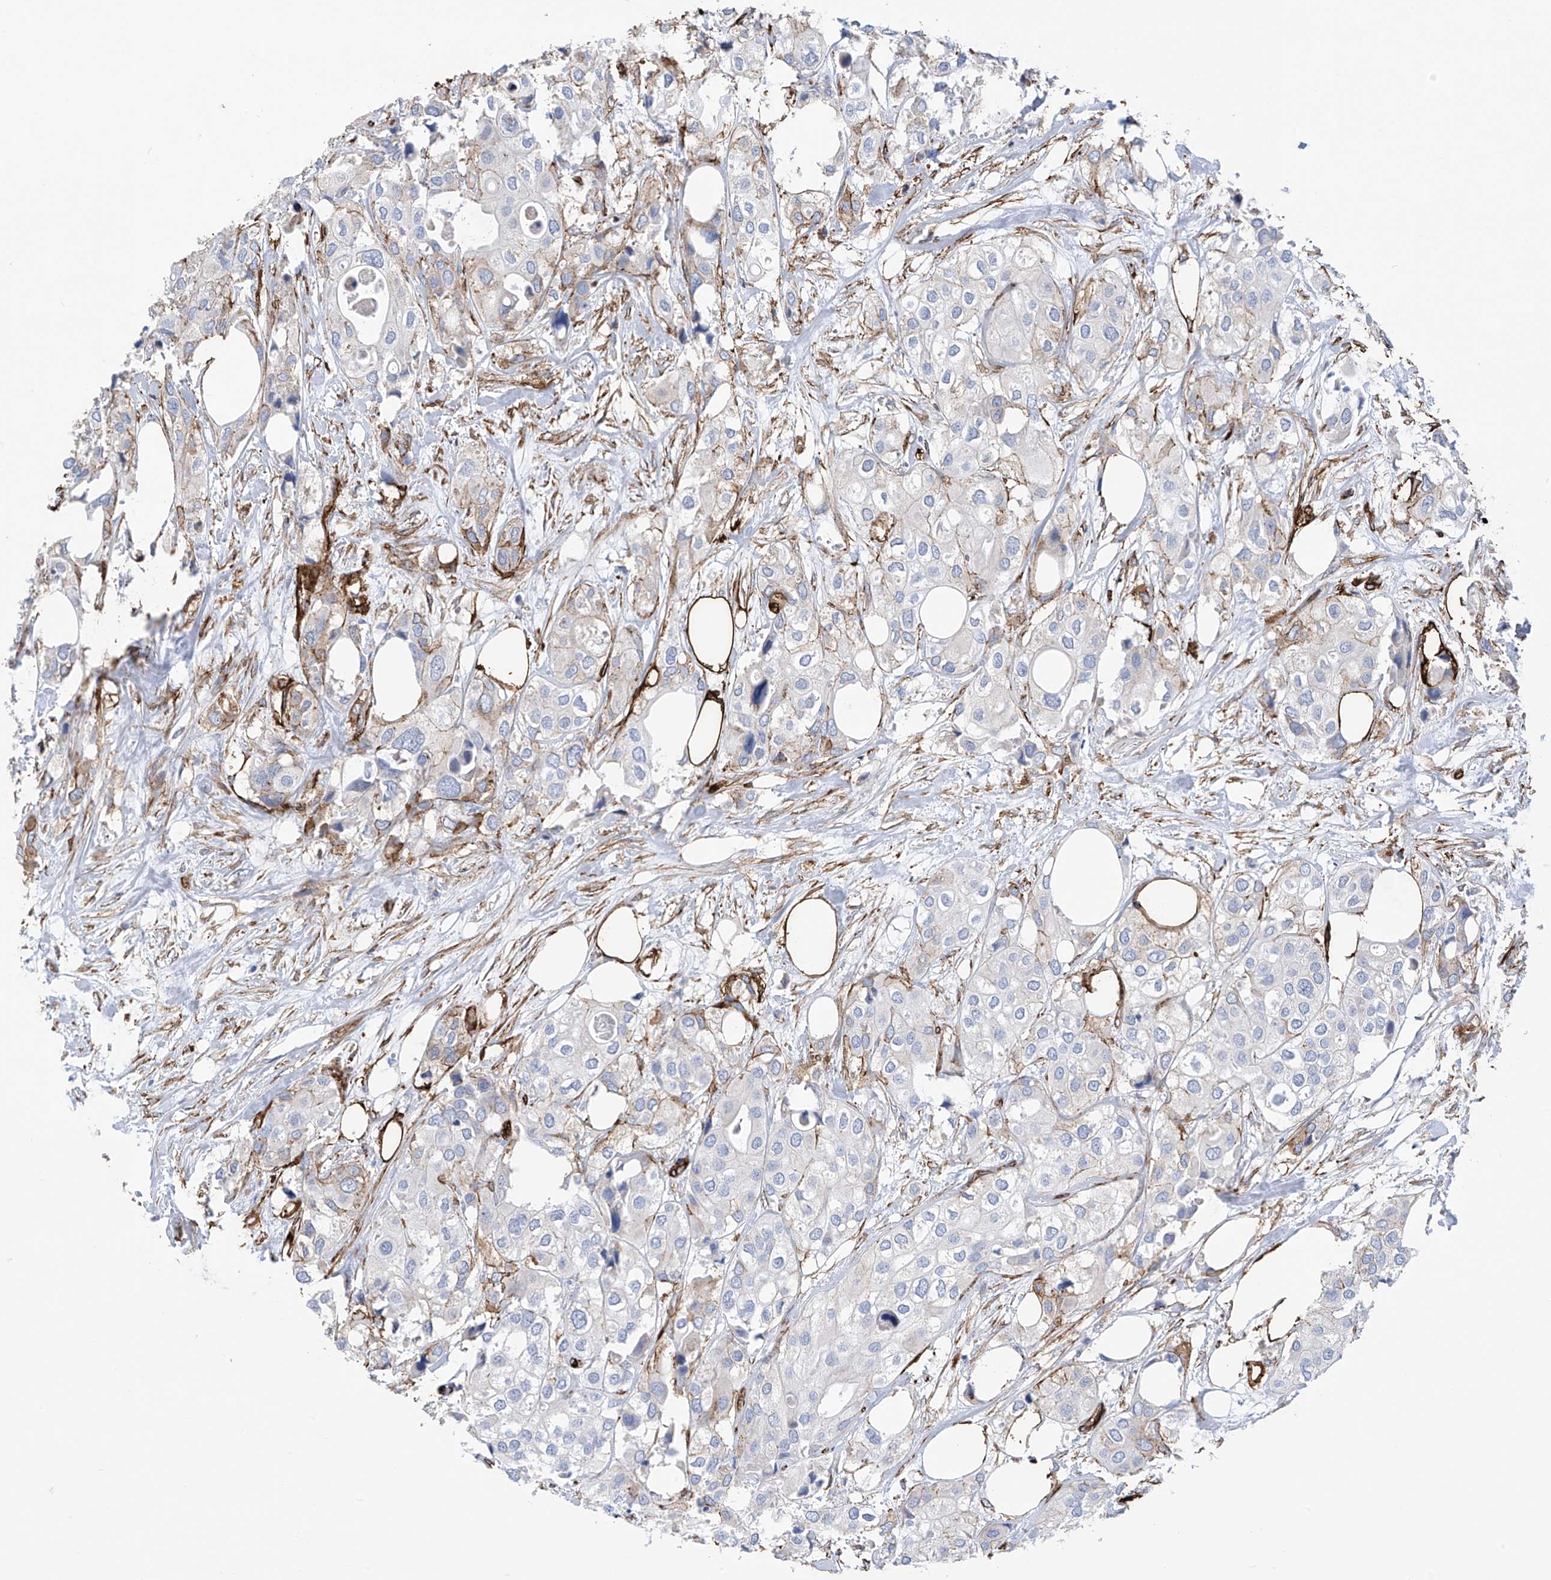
{"staining": {"intensity": "weak", "quantity": "<25%", "location": "cytoplasmic/membranous"}, "tissue": "urothelial cancer", "cell_type": "Tumor cells", "image_type": "cancer", "snomed": [{"axis": "morphology", "description": "Urothelial carcinoma, High grade"}, {"axis": "topography", "description": "Urinary bladder"}], "caption": "A high-resolution histopathology image shows immunohistochemistry staining of high-grade urothelial carcinoma, which reveals no significant positivity in tumor cells. Nuclei are stained in blue.", "gene": "UBTD1", "patient": {"sex": "male", "age": 64}}